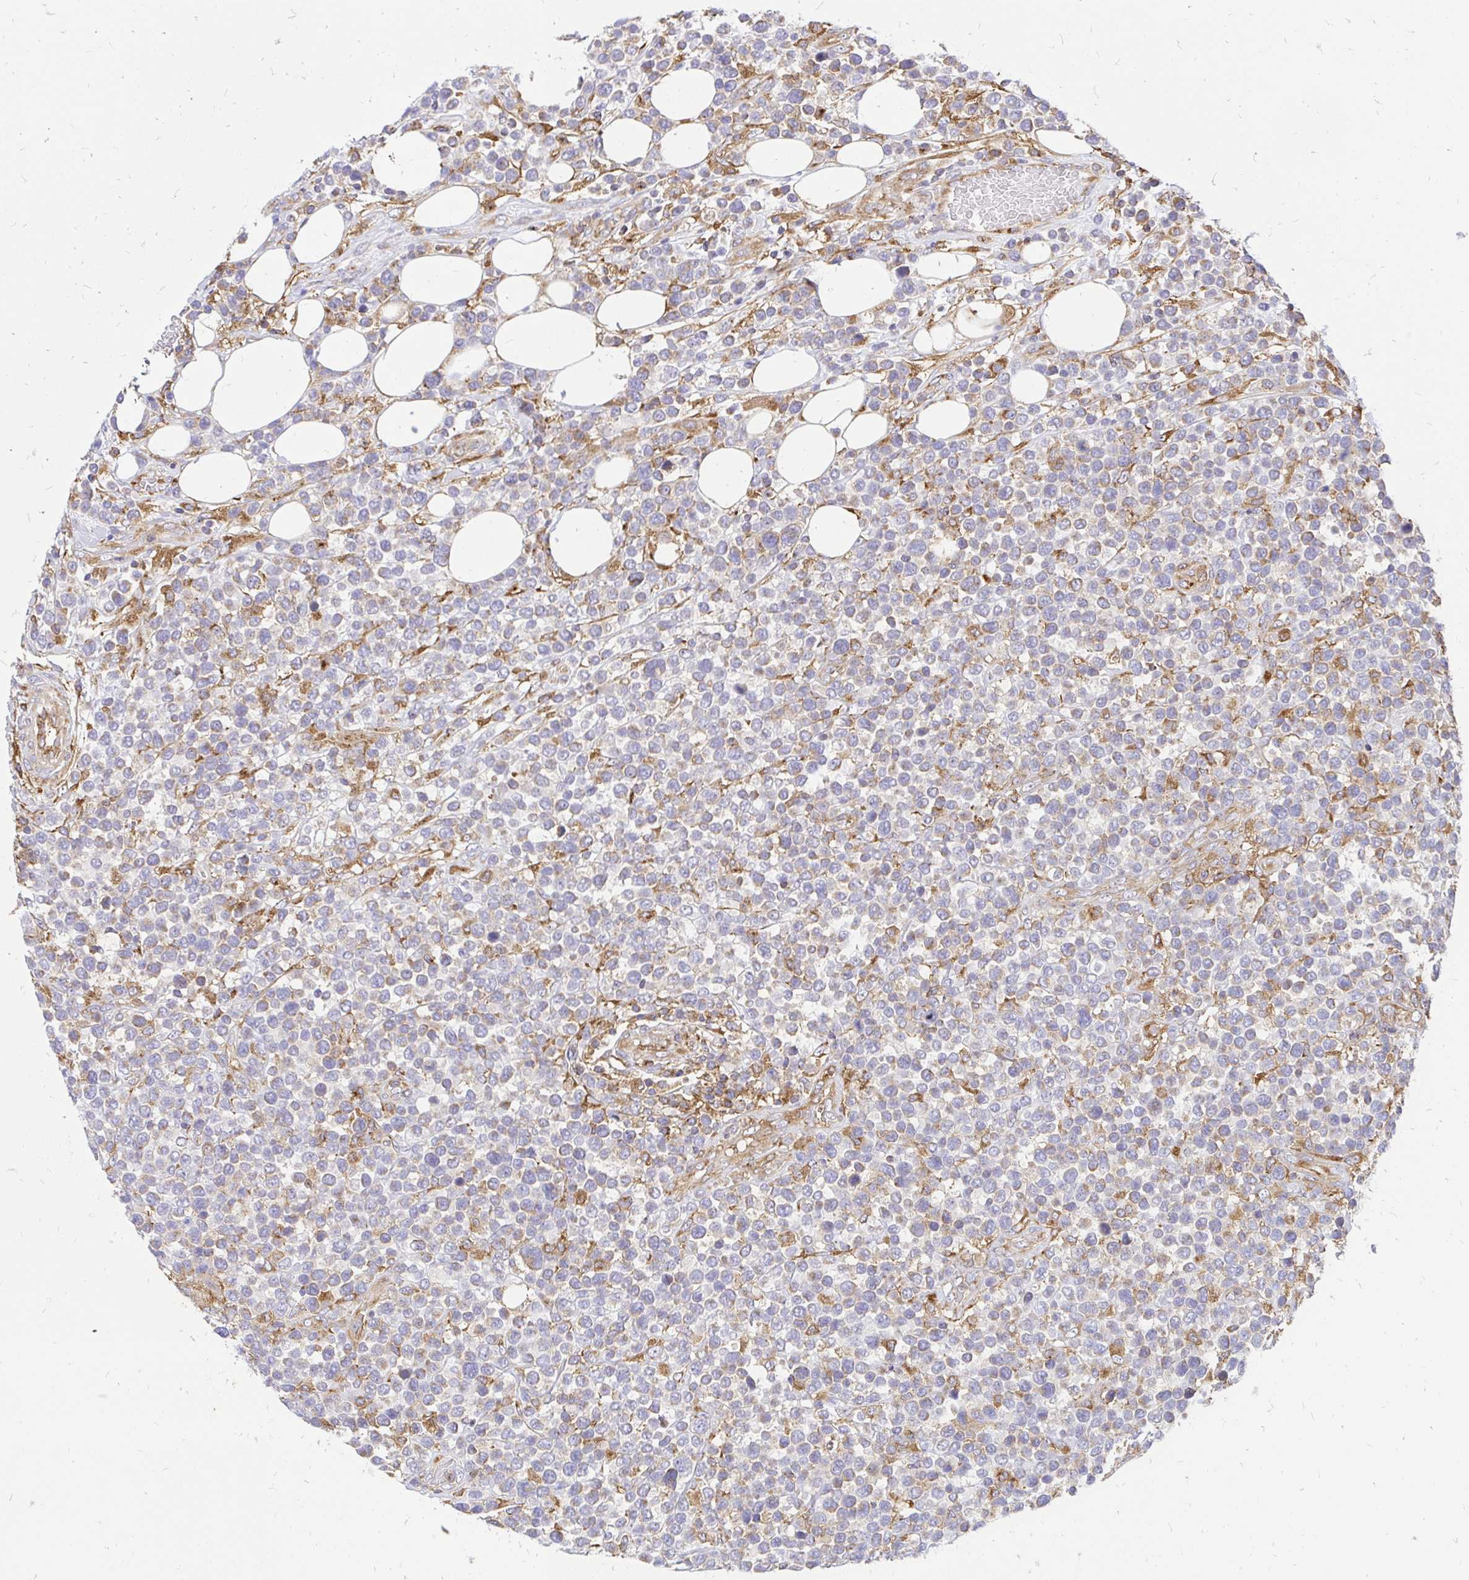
{"staining": {"intensity": "moderate", "quantity": "<25%", "location": "cytoplasmic/membranous"}, "tissue": "lymphoma", "cell_type": "Tumor cells", "image_type": "cancer", "snomed": [{"axis": "morphology", "description": "Malignant lymphoma, non-Hodgkin's type, Low grade"}, {"axis": "topography", "description": "Lymph node"}], "caption": "Immunohistochemical staining of human lymphoma reveals low levels of moderate cytoplasmic/membranous positivity in about <25% of tumor cells. The protein is stained brown, and the nuclei are stained in blue (DAB IHC with brightfield microscopy, high magnification).", "gene": "ABCB10", "patient": {"sex": "male", "age": 60}}